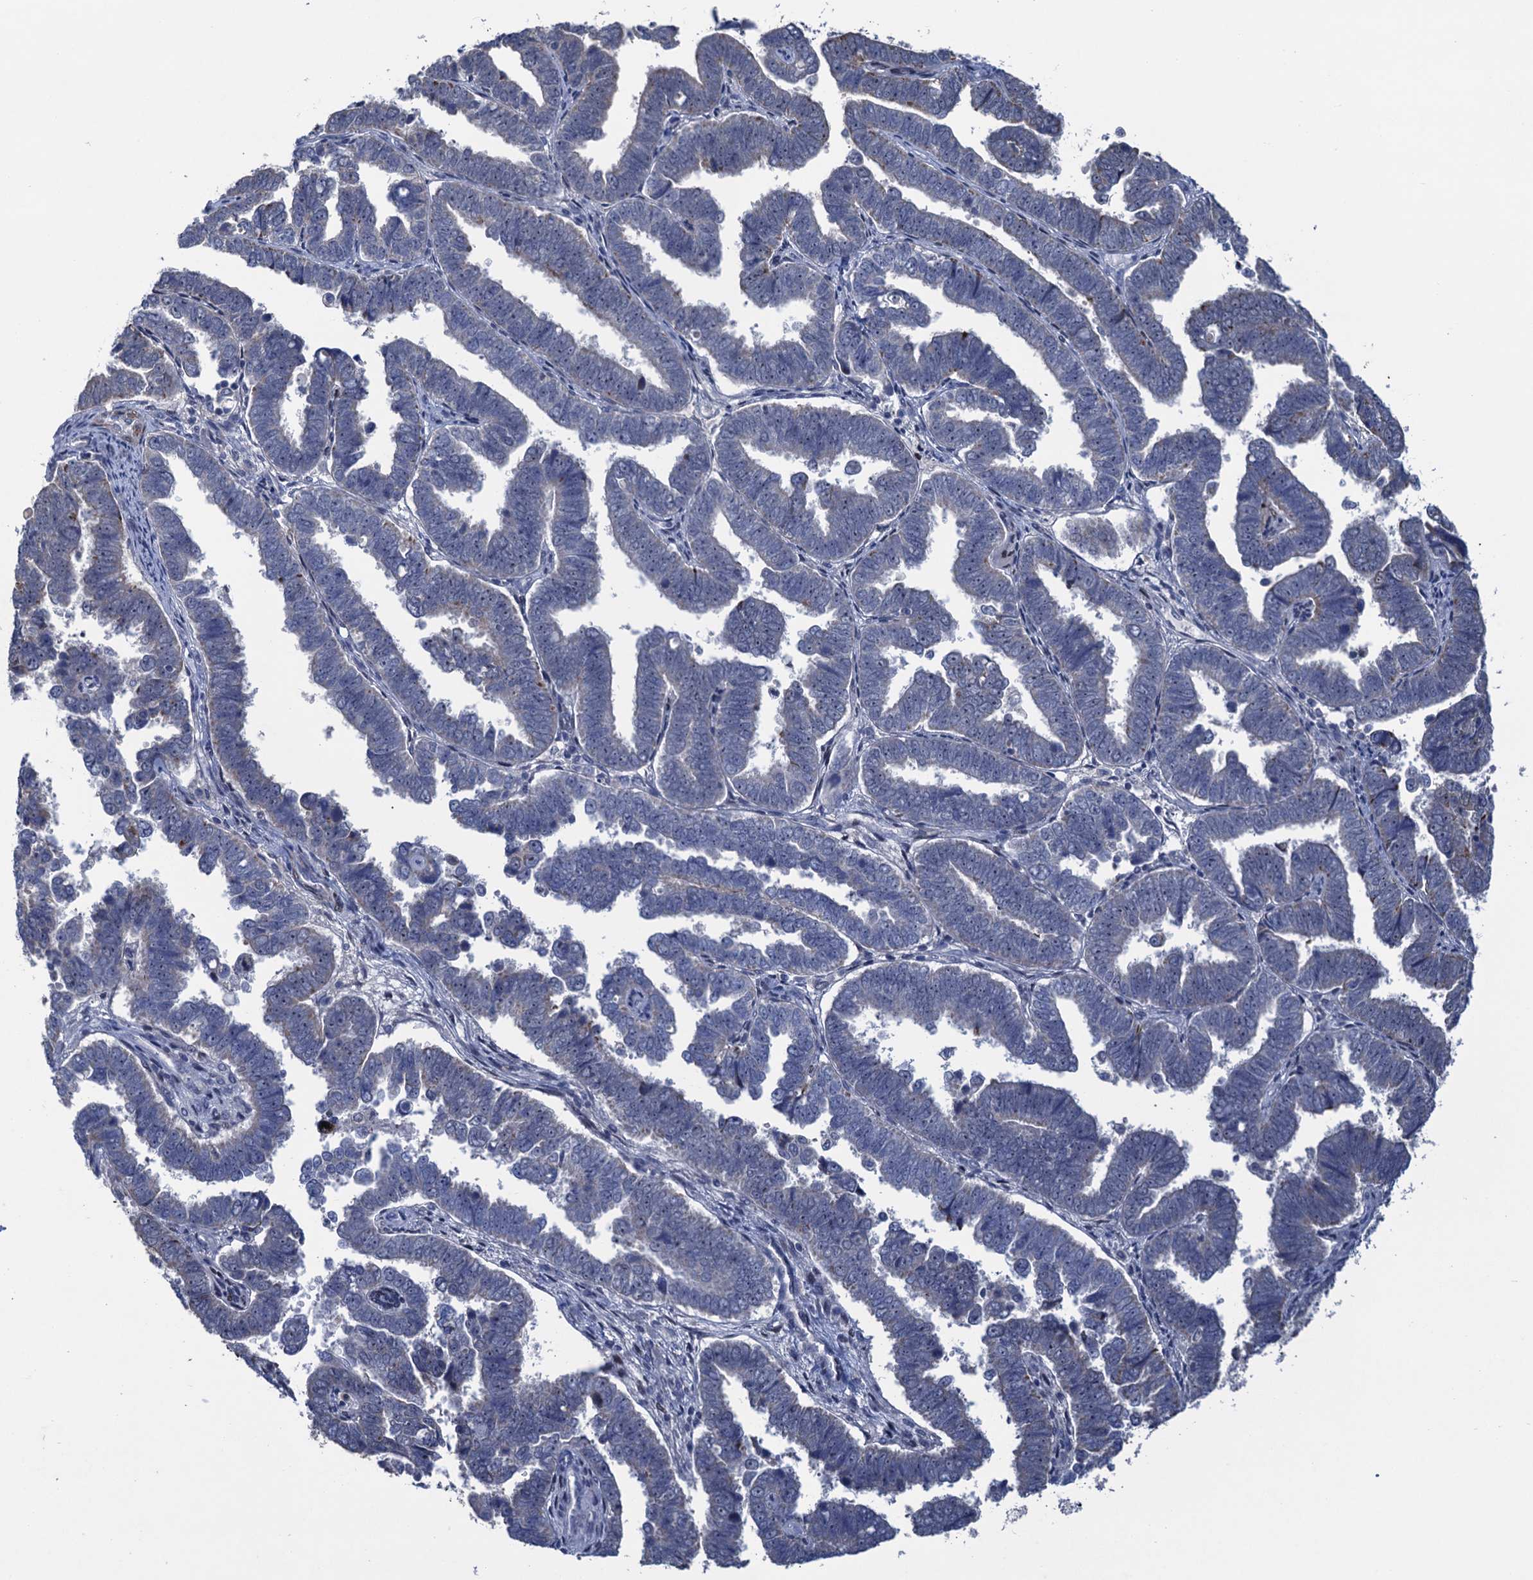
{"staining": {"intensity": "moderate", "quantity": "<25%", "location": "cytoplasmic/membranous"}, "tissue": "endometrial cancer", "cell_type": "Tumor cells", "image_type": "cancer", "snomed": [{"axis": "morphology", "description": "Adenocarcinoma, NOS"}, {"axis": "topography", "description": "Endometrium"}], "caption": "Brown immunohistochemical staining in human adenocarcinoma (endometrial) exhibits moderate cytoplasmic/membranous expression in approximately <25% of tumor cells. Immunohistochemistry (ihc) stains the protein in brown and the nuclei are stained blue.", "gene": "ESYT3", "patient": {"sex": "female", "age": 75}}